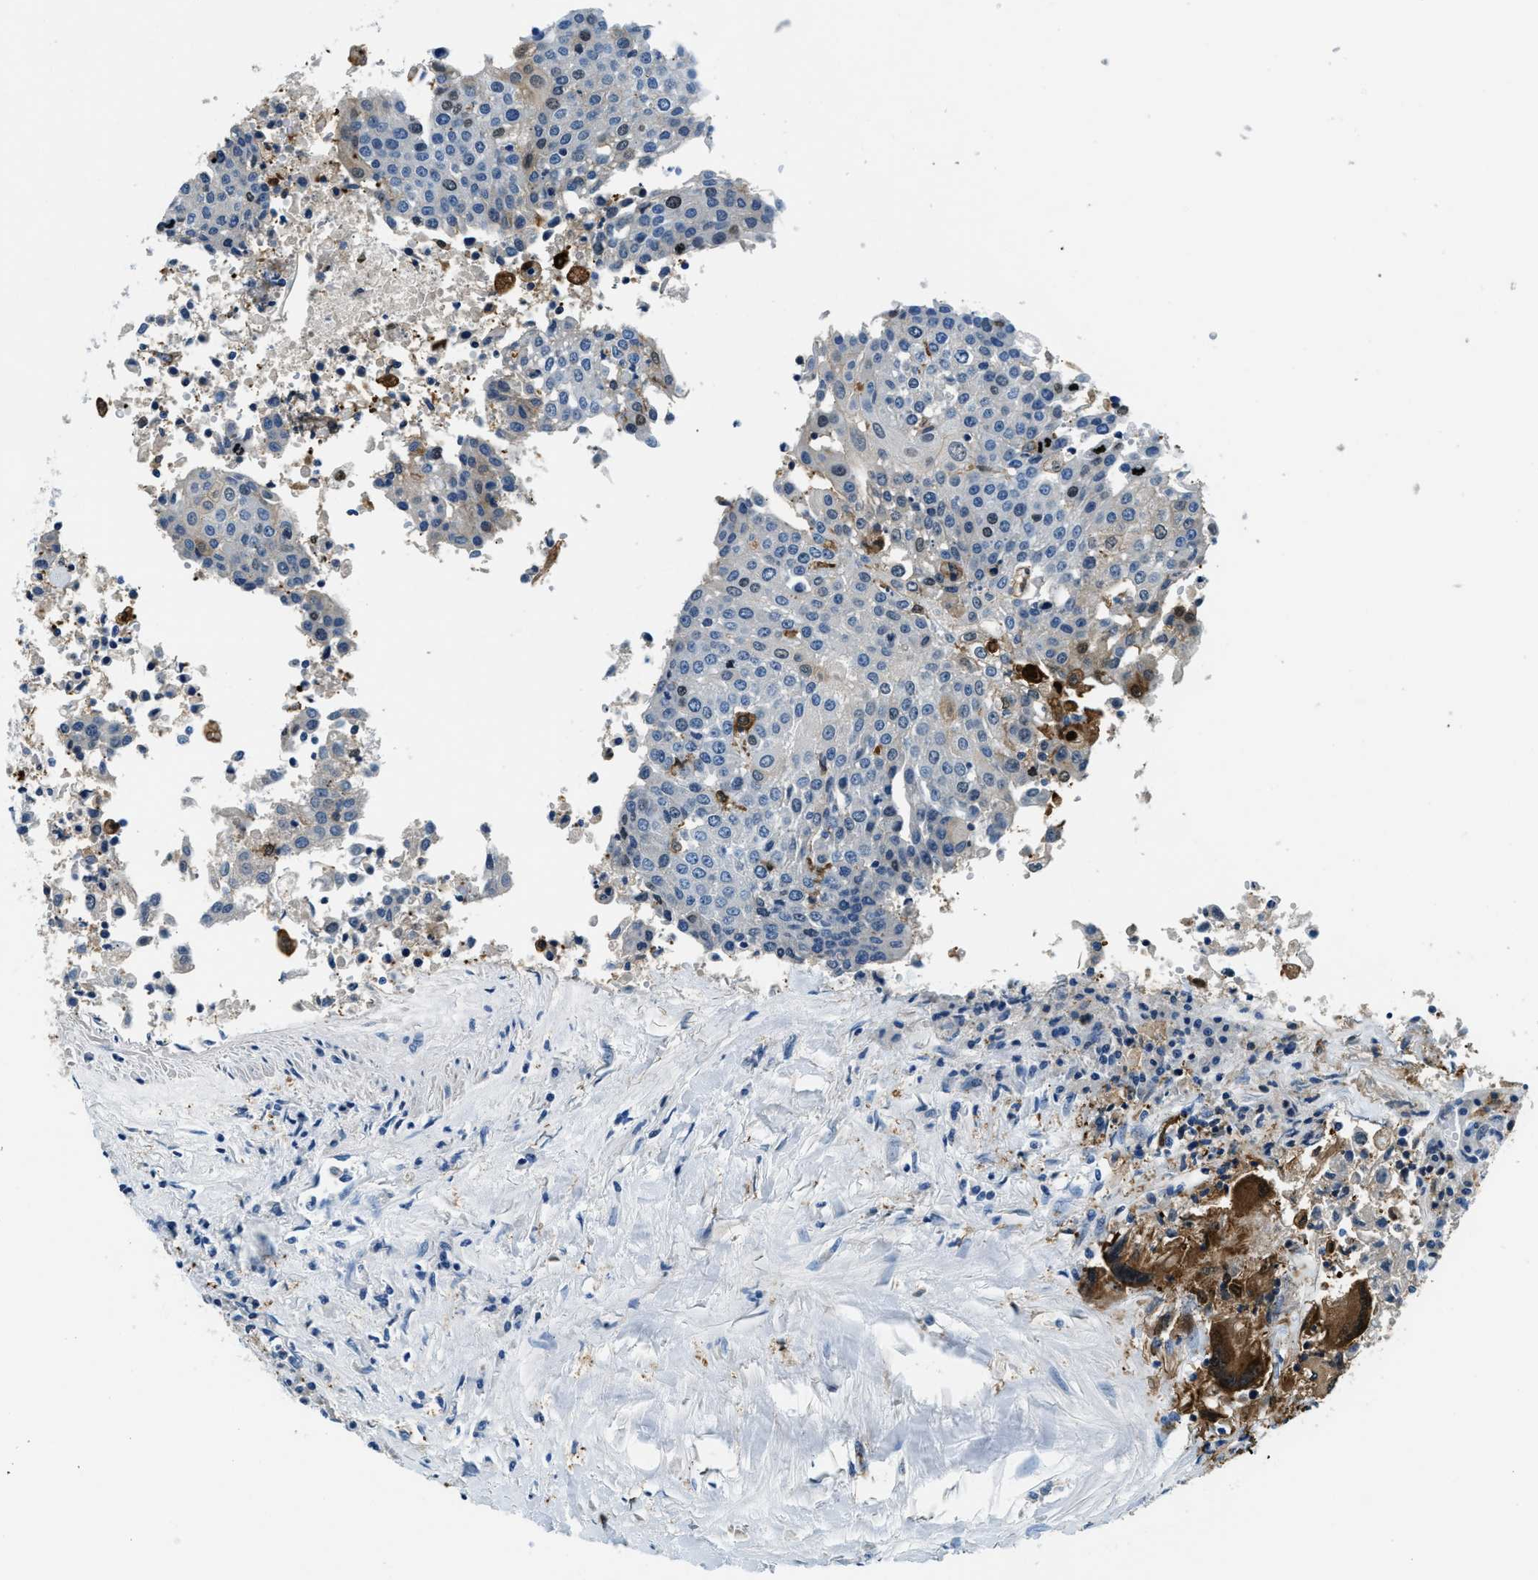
{"staining": {"intensity": "negative", "quantity": "none", "location": "none"}, "tissue": "urothelial cancer", "cell_type": "Tumor cells", "image_type": "cancer", "snomed": [{"axis": "morphology", "description": "Urothelial carcinoma, High grade"}, {"axis": "topography", "description": "Urinary bladder"}], "caption": "There is no significant positivity in tumor cells of urothelial cancer.", "gene": "CAPG", "patient": {"sex": "female", "age": 85}}